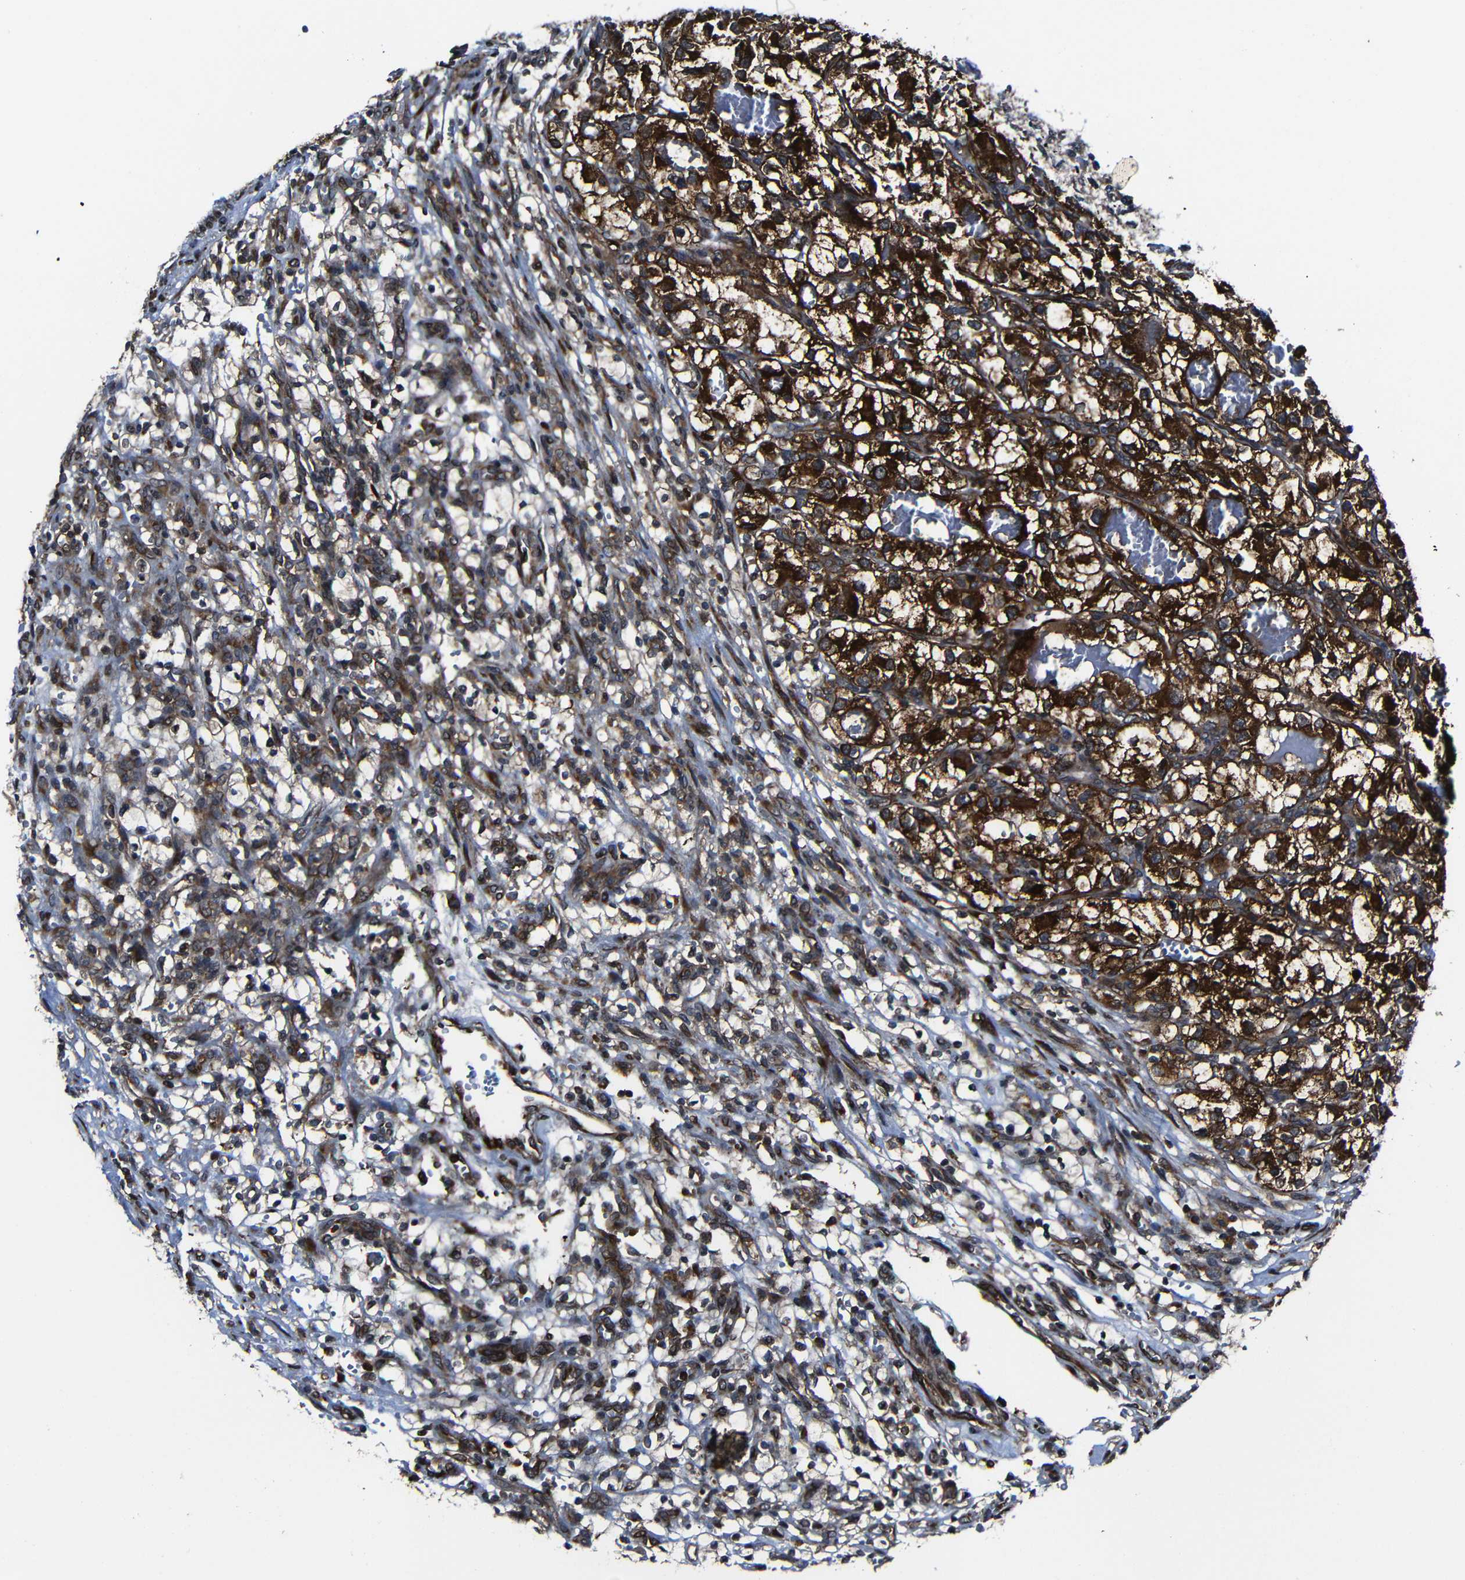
{"staining": {"intensity": "strong", "quantity": "25%-75%", "location": "cytoplasmic/membranous"}, "tissue": "renal cancer", "cell_type": "Tumor cells", "image_type": "cancer", "snomed": [{"axis": "morphology", "description": "Adenocarcinoma, NOS"}, {"axis": "topography", "description": "Kidney"}], "caption": "Protein staining exhibits strong cytoplasmic/membranous expression in about 25%-75% of tumor cells in renal cancer (adenocarcinoma). (DAB IHC with brightfield microscopy, high magnification).", "gene": "KIAA0513", "patient": {"sex": "female", "age": 57}}